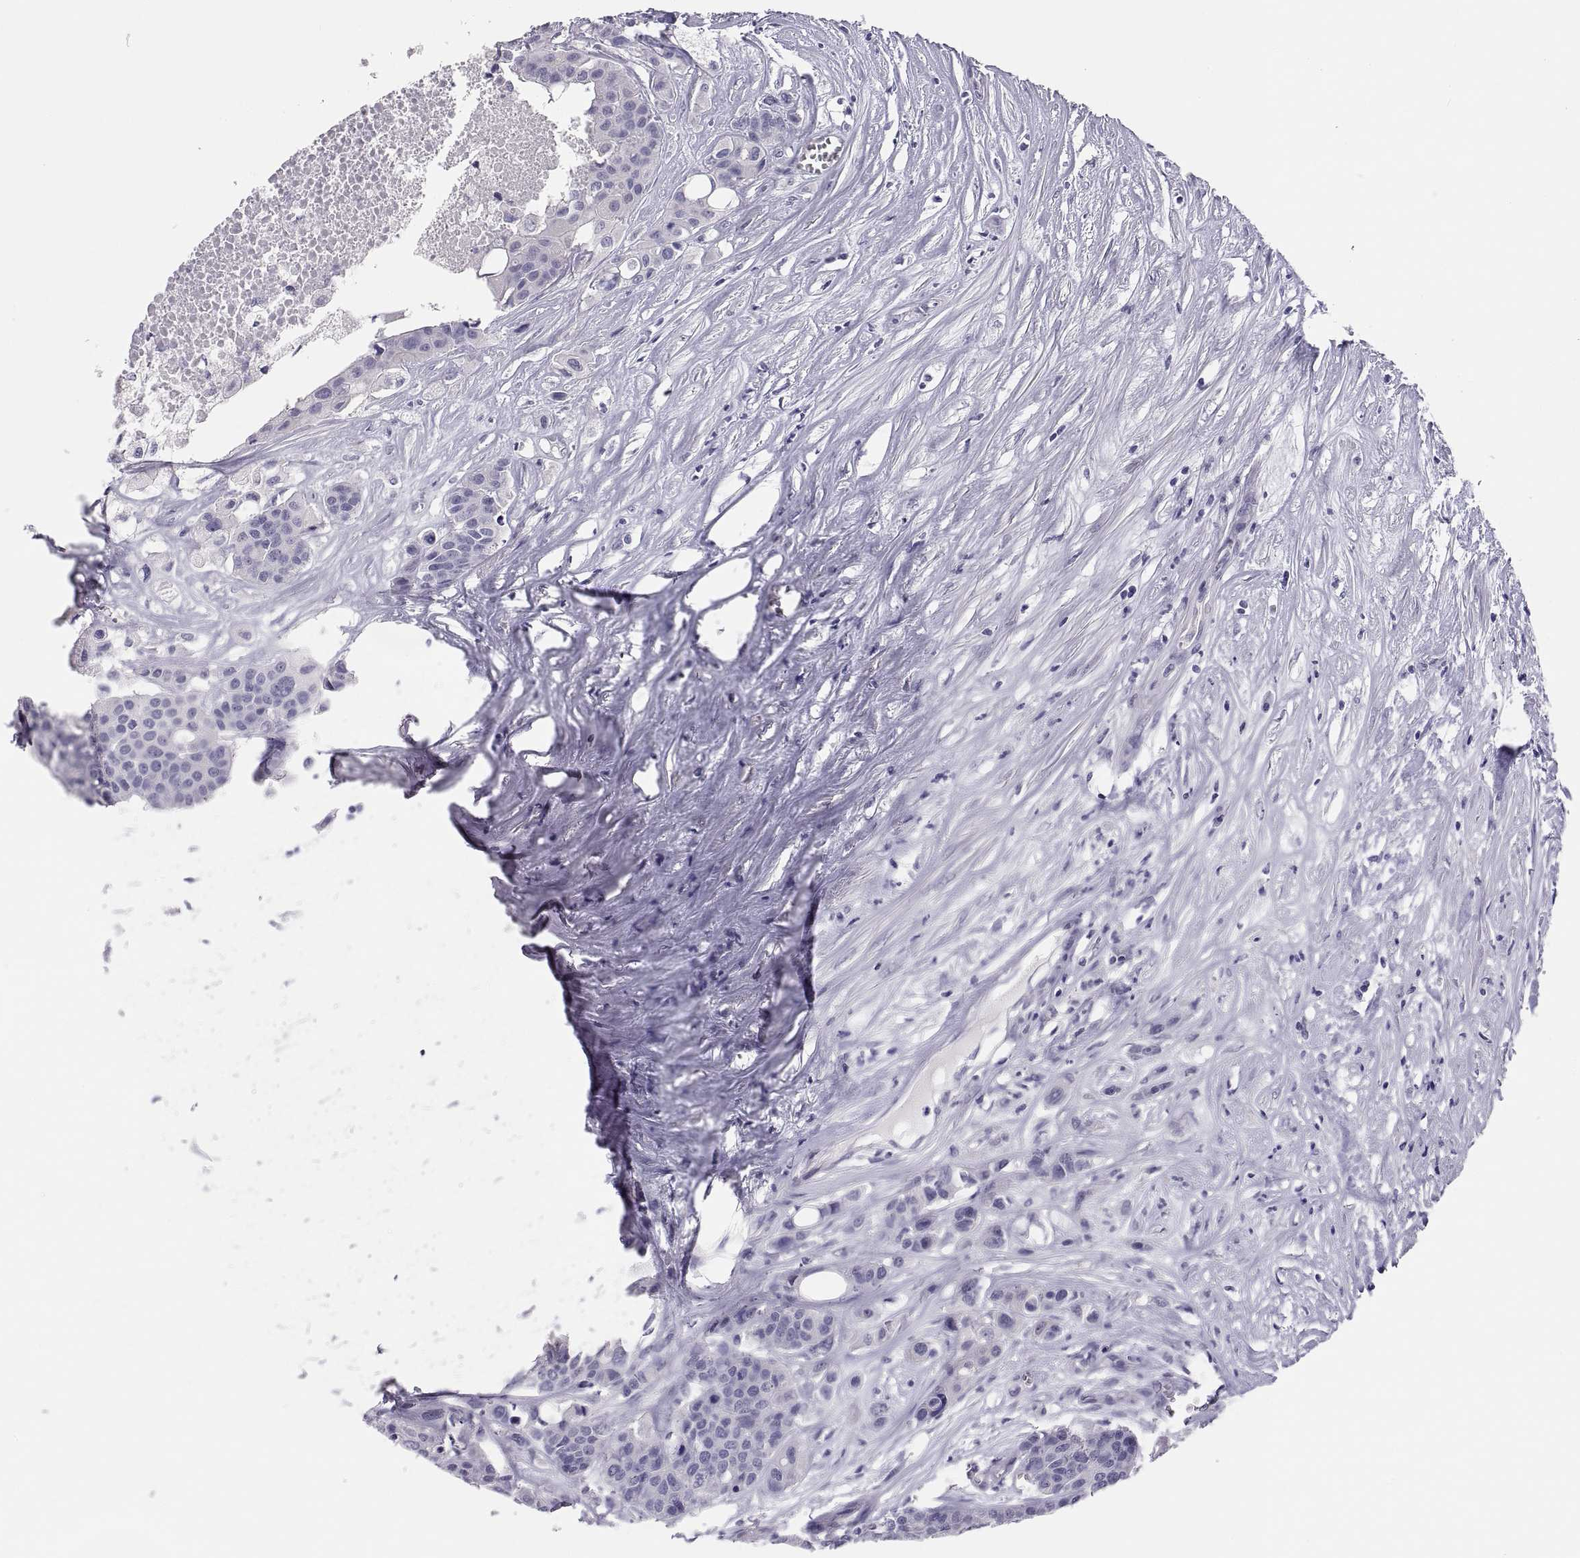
{"staining": {"intensity": "negative", "quantity": "none", "location": "none"}, "tissue": "carcinoid", "cell_type": "Tumor cells", "image_type": "cancer", "snomed": [{"axis": "morphology", "description": "Carcinoid, malignant, NOS"}, {"axis": "topography", "description": "Colon"}], "caption": "A micrograph of carcinoid stained for a protein reveals no brown staining in tumor cells.", "gene": "STRC", "patient": {"sex": "male", "age": 81}}